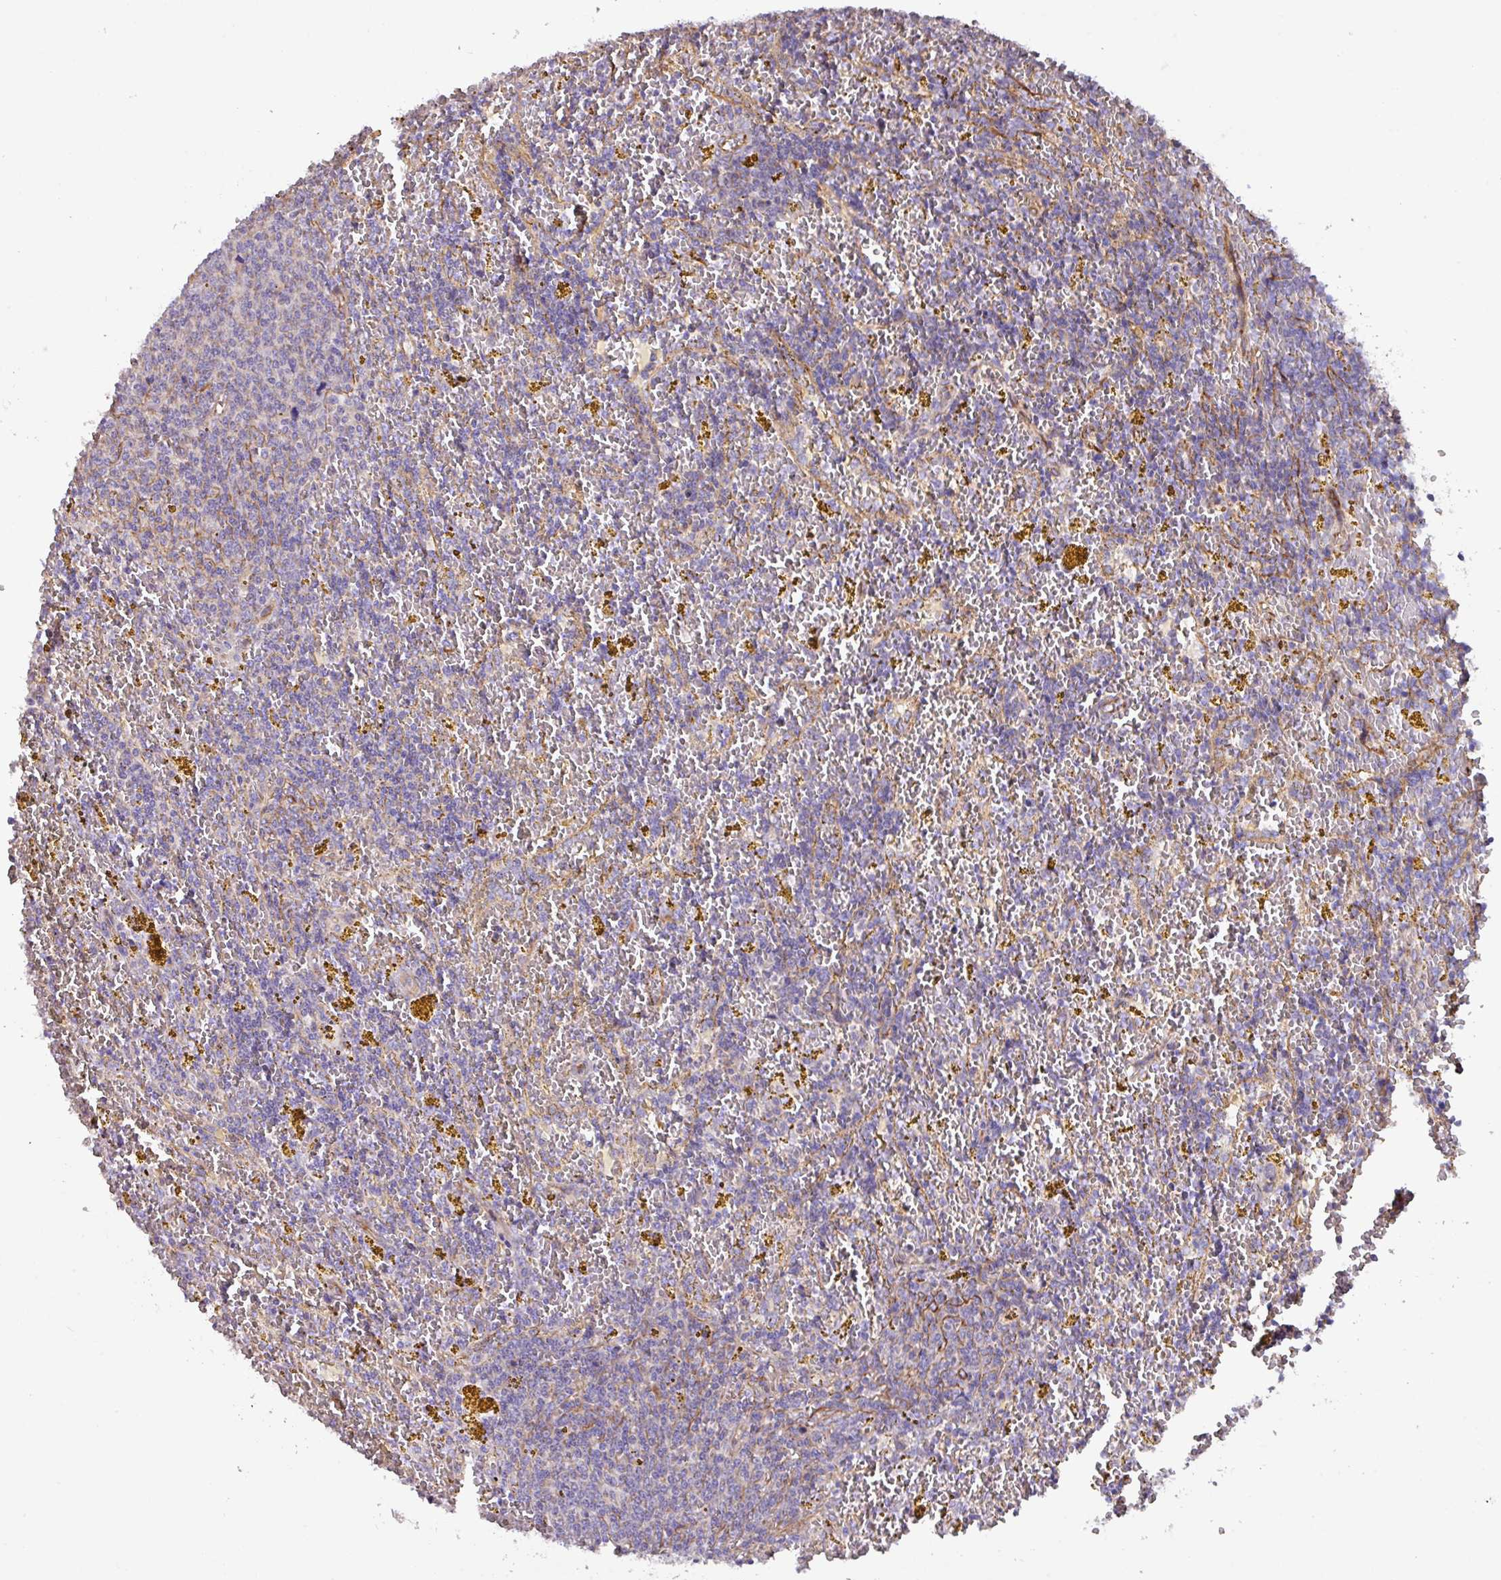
{"staining": {"intensity": "negative", "quantity": "none", "location": "none"}, "tissue": "lymphoma", "cell_type": "Tumor cells", "image_type": "cancer", "snomed": [{"axis": "morphology", "description": "Malignant lymphoma, non-Hodgkin's type, Low grade"}, {"axis": "topography", "description": "Spleen"}, {"axis": "topography", "description": "Lymph node"}], "caption": "Image shows no significant protein expression in tumor cells of malignant lymphoma, non-Hodgkin's type (low-grade). The staining was performed using DAB (3,3'-diaminobenzidine) to visualize the protein expression in brown, while the nuclei were stained in blue with hematoxylin (Magnification: 20x).", "gene": "MRRF", "patient": {"sex": "female", "age": 66}}